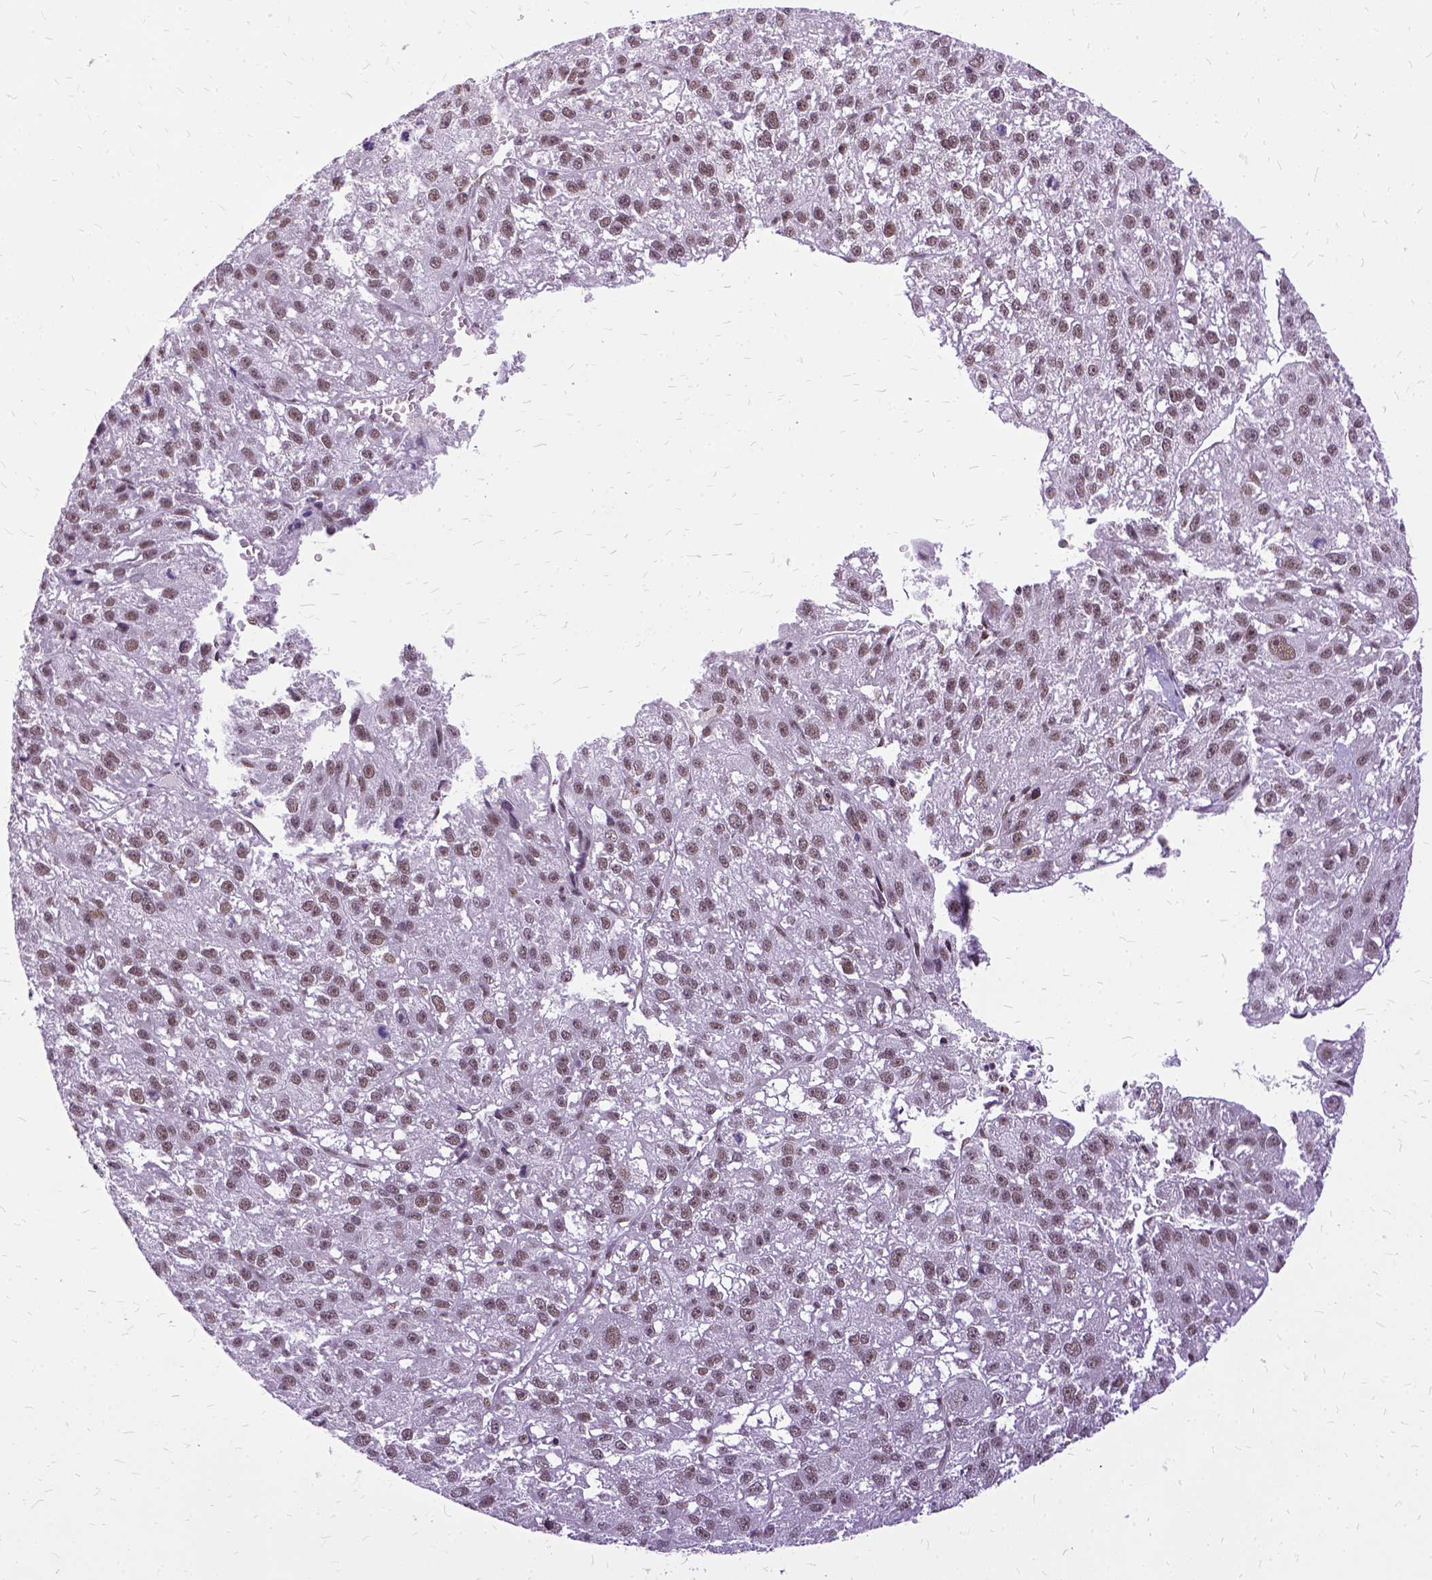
{"staining": {"intensity": "weak", "quantity": ">75%", "location": "nuclear"}, "tissue": "liver cancer", "cell_type": "Tumor cells", "image_type": "cancer", "snomed": [{"axis": "morphology", "description": "Carcinoma, Hepatocellular, NOS"}, {"axis": "topography", "description": "Liver"}], "caption": "High-magnification brightfield microscopy of liver cancer stained with DAB (brown) and counterstained with hematoxylin (blue). tumor cells exhibit weak nuclear staining is identified in approximately>75% of cells. (brown staining indicates protein expression, while blue staining denotes nuclei).", "gene": "SETD1A", "patient": {"sex": "female", "age": 70}}